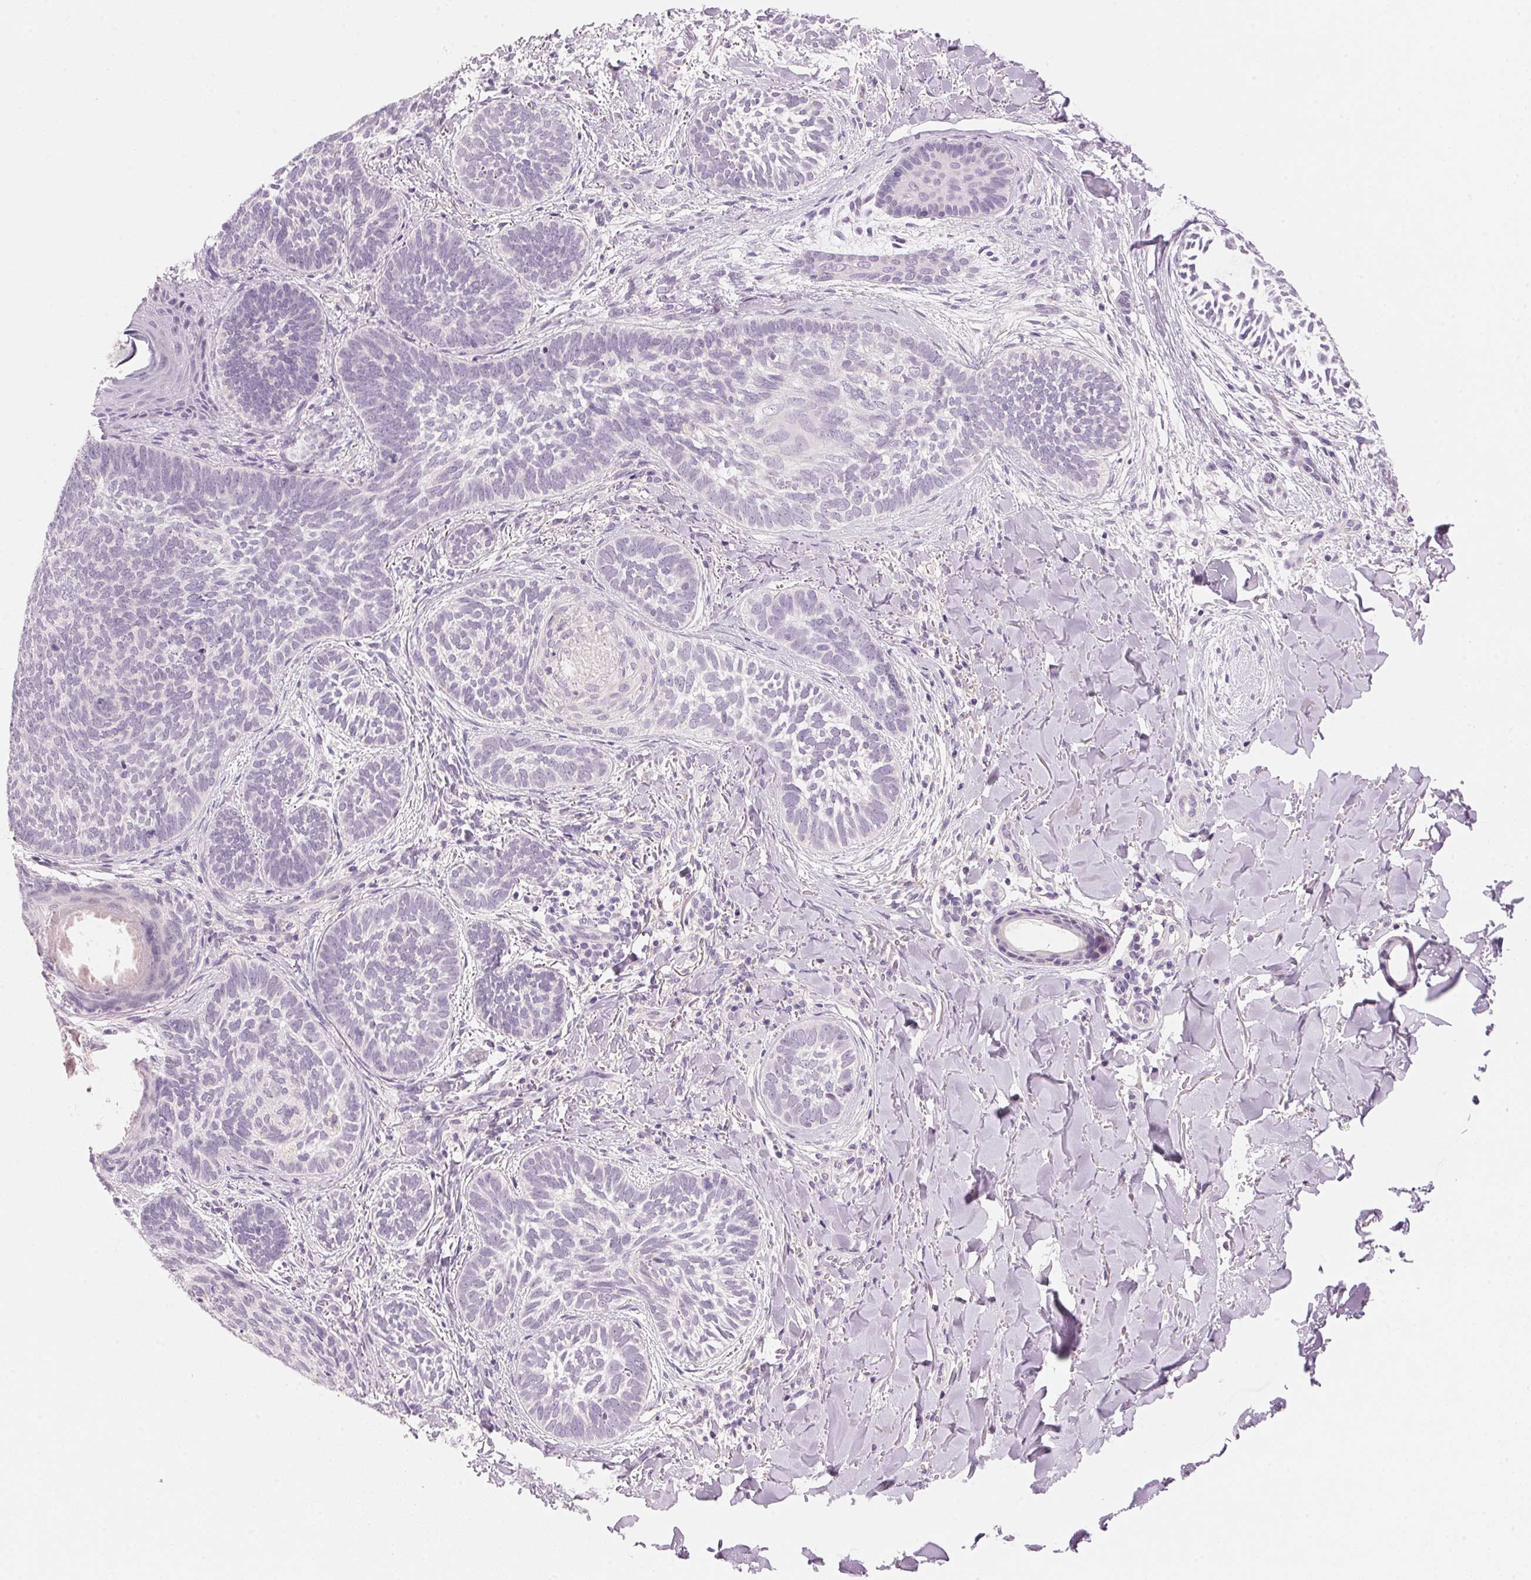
{"staining": {"intensity": "negative", "quantity": "none", "location": "none"}, "tissue": "skin cancer", "cell_type": "Tumor cells", "image_type": "cancer", "snomed": [{"axis": "morphology", "description": "Normal tissue, NOS"}, {"axis": "morphology", "description": "Basal cell carcinoma"}, {"axis": "topography", "description": "Skin"}], "caption": "Tumor cells are negative for brown protein staining in skin basal cell carcinoma.", "gene": "CYP11B1", "patient": {"sex": "male", "age": 46}}